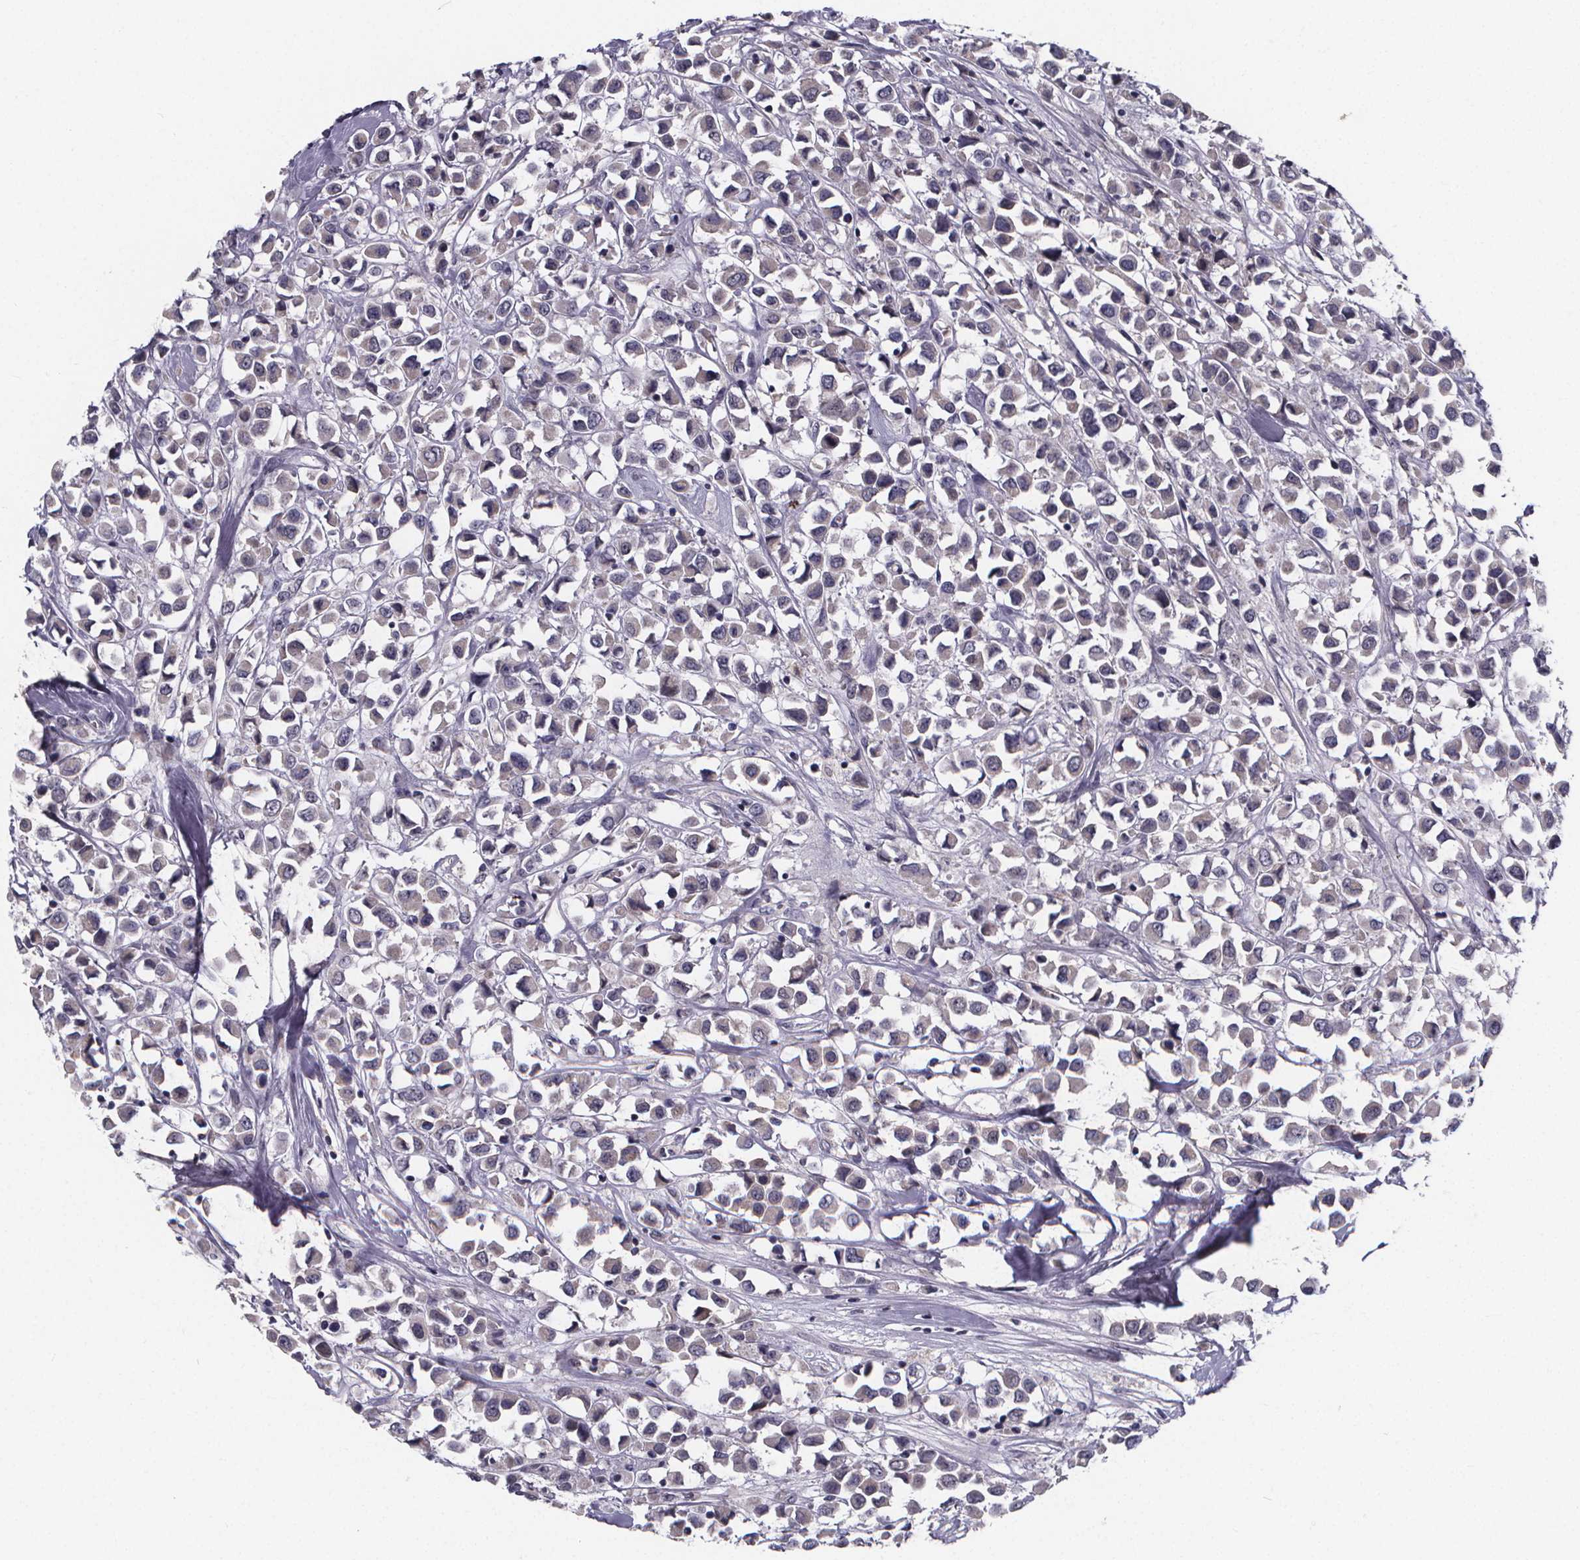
{"staining": {"intensity": "negative", "quantity": "none", "location": "none"}, "tissue": "breast cancer", "cell_type": "Tumor cells", "image_type": "cancer", "snomed": [{"axis": "morphology", "description": "Duct carcinoma"}, {"axis": "topography", "description": "Breast"}], "caption": "There is no significant expression in tumor cells of breast cancer (infiltrating ductal carcinoma).", "gene": "AGT", "patient": {"sex": "female", "age": 61}}